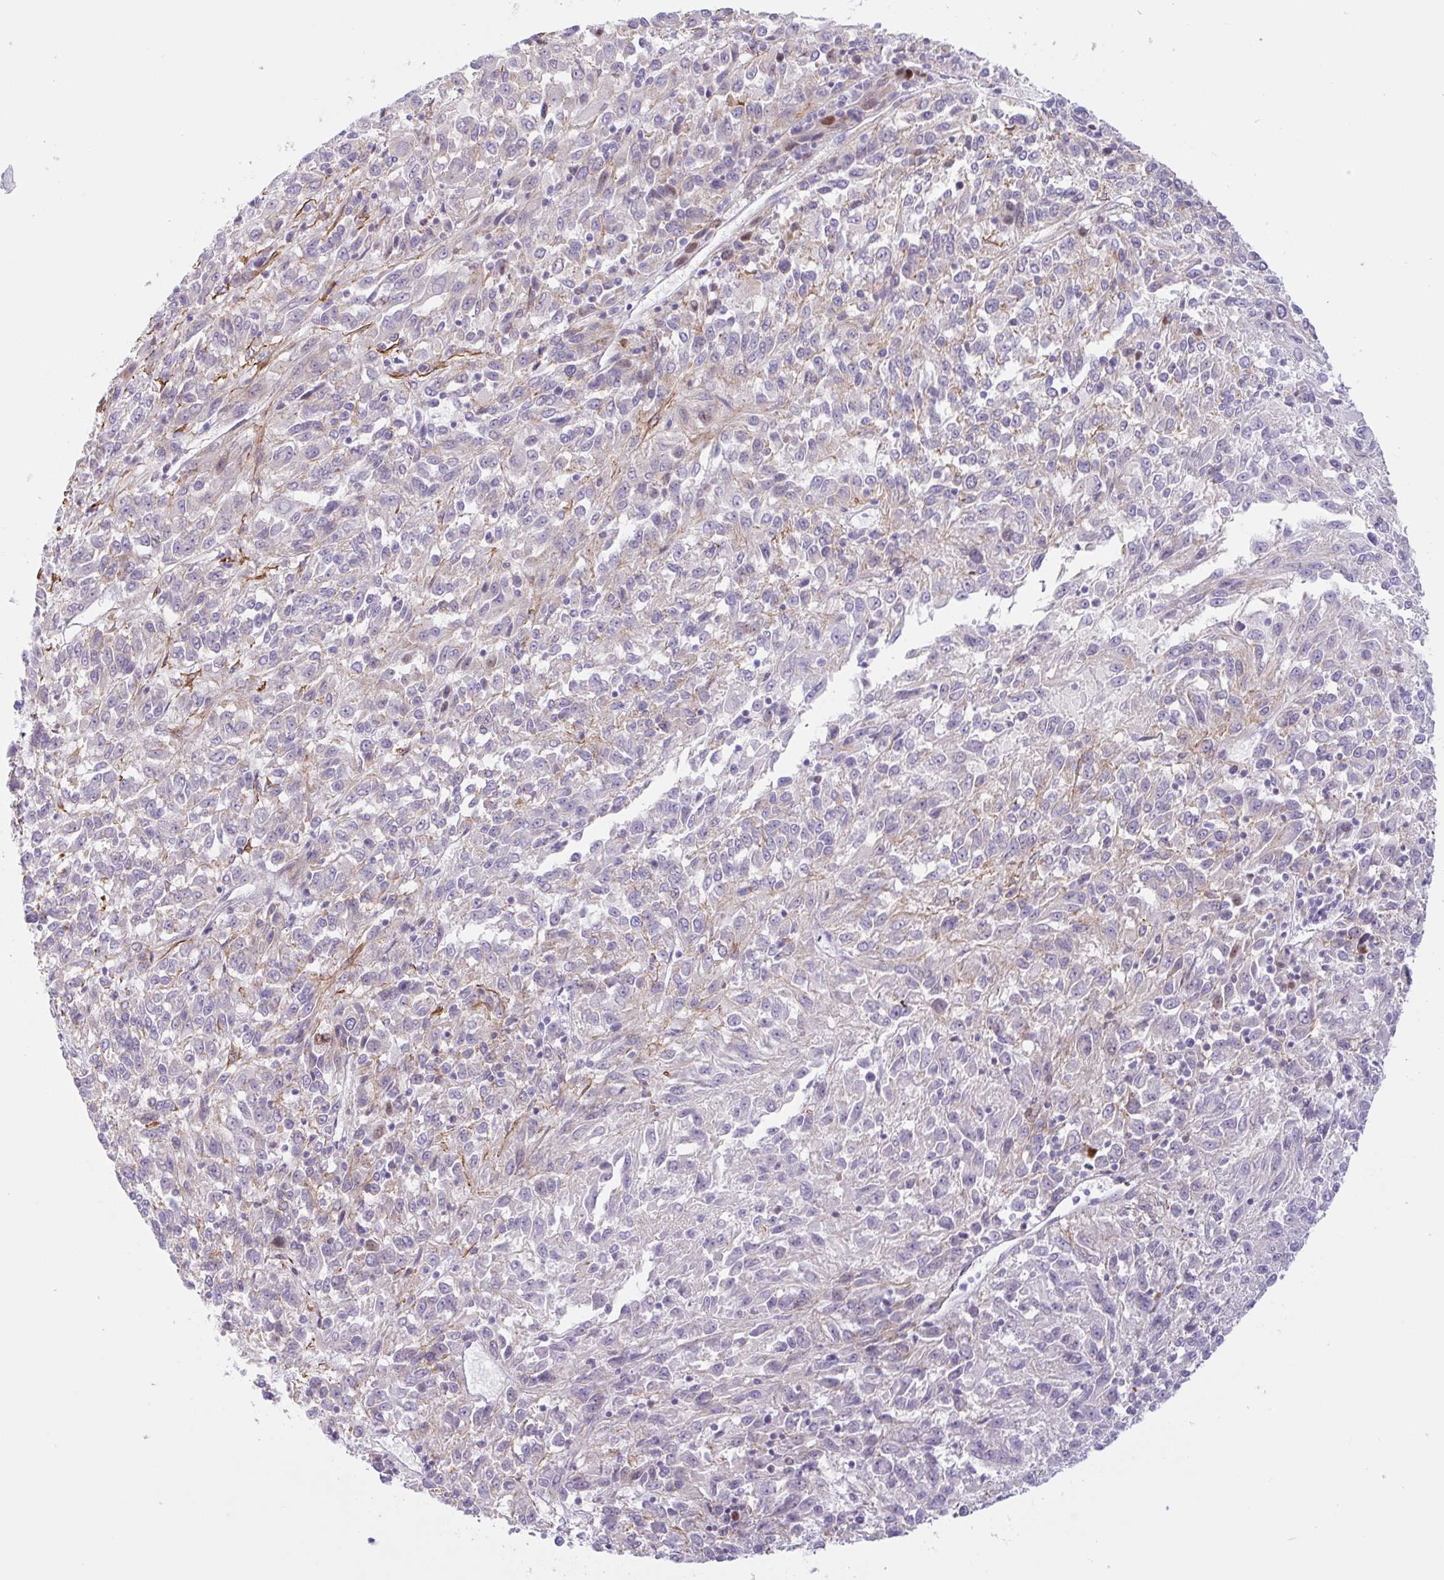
{"staining": {"intensity": "negative", "quantity": "none", "location": "none"}, "tissue": "melanoma", "cell_type": "Tumor cells", "image_type": "cancer", "snomed": [{"axis": "morphology", "description": "Malignant melanoma, Metastatic site"}, {"axis": "topography", "description": "Lung"}], "caption": "Tumor cells are negative for protein expression in human malignant melanoma (metastatic site).", "gene": "MYH10", "patient": {"sex": "male", "age": 64}}